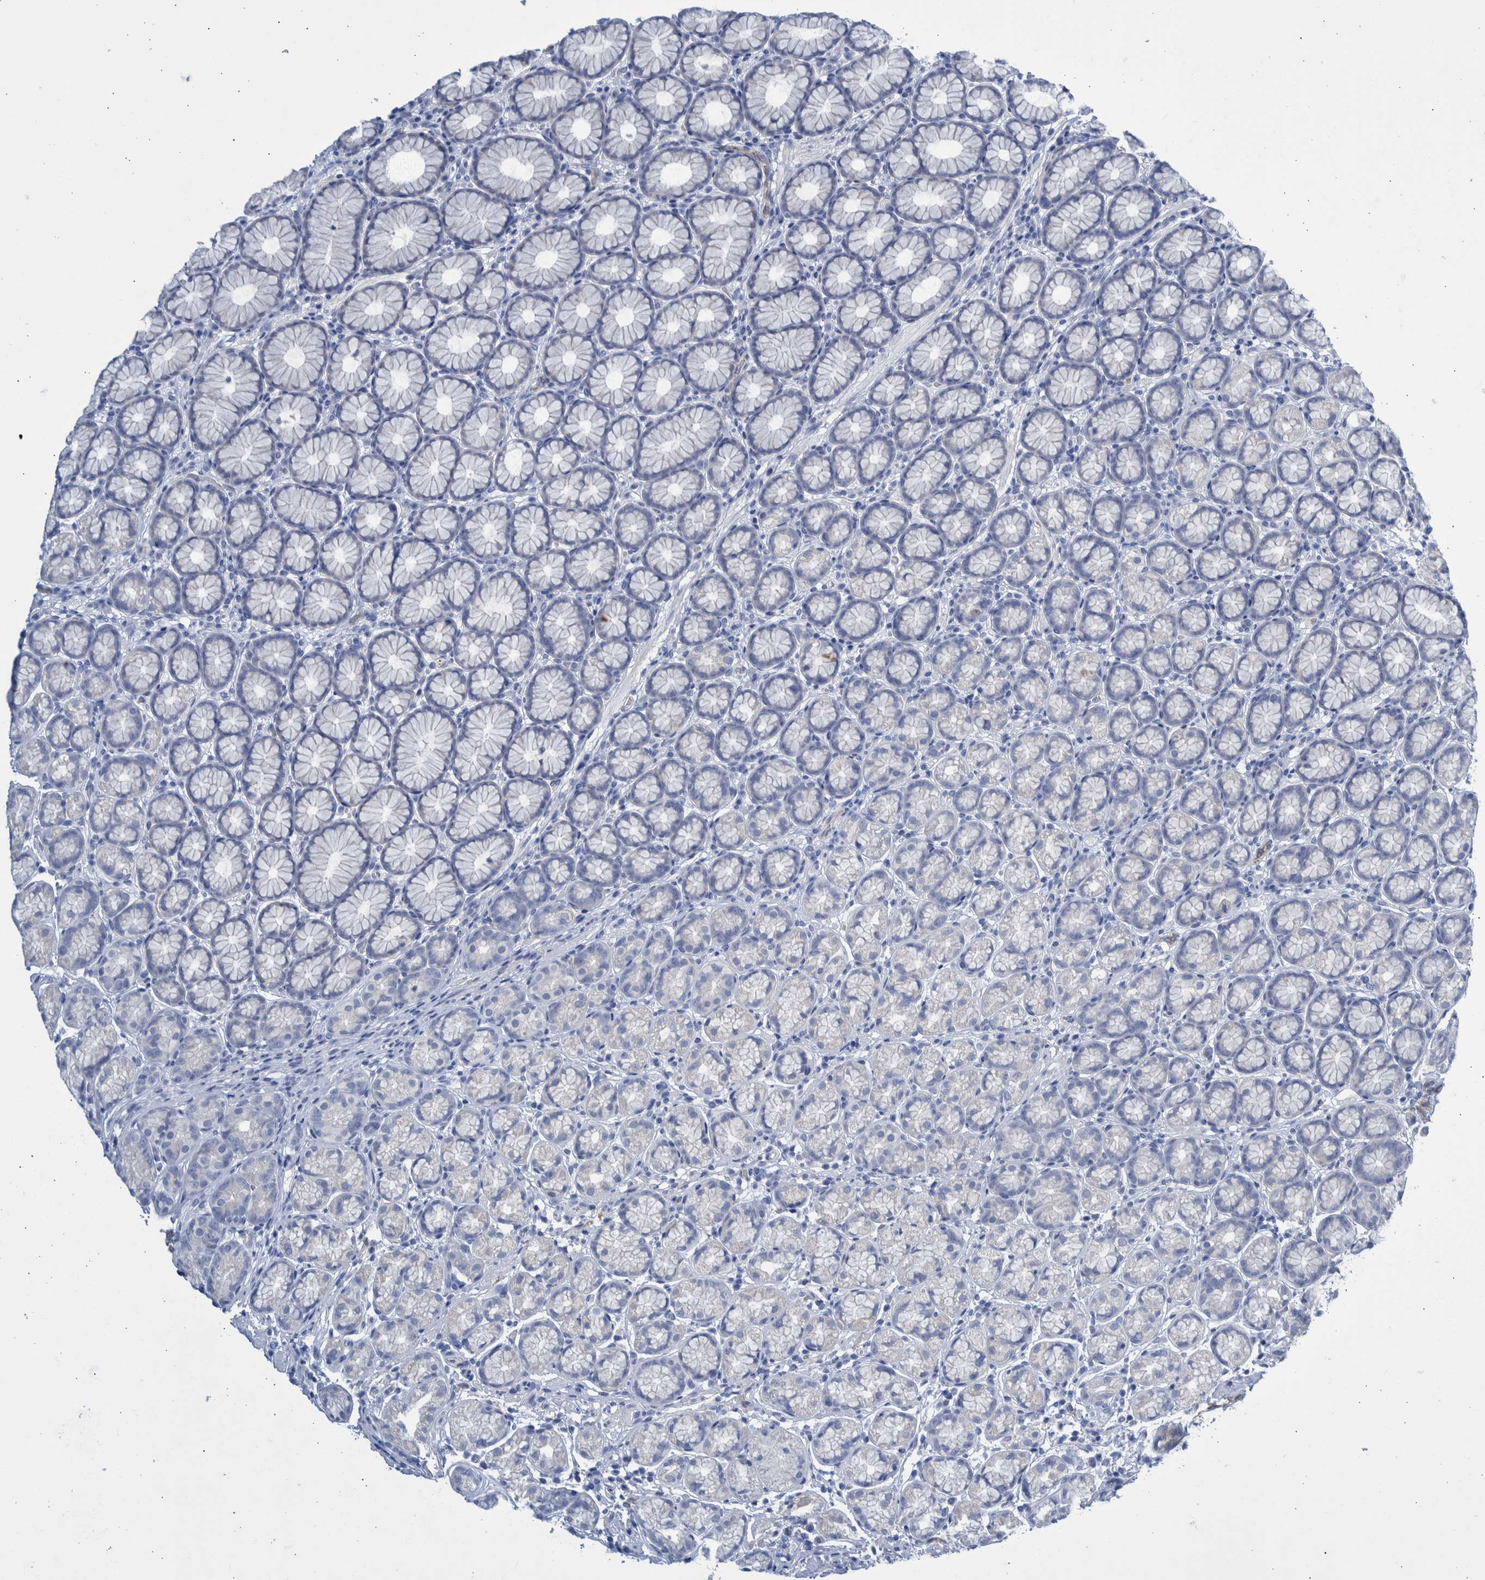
{"staining": {"intensity": "negative", "quantity": "none", "location": "none"}, "tissue": "stomach", "cell_type": "Glandular cells", "image_type": "normal", "snomed": [{"axis": "morphology", "description": "Normal tissue, NOS"}, {"axis": "topography", "description": "Stomach"}], "caption": "IHC of benign human stomach displays no positivity in glandular cells. (Immunohistochemistry, brightfield microscopy, high magnification).", "gene": "SLC34A3", "patient": {"sex": "male", "age": 42}}